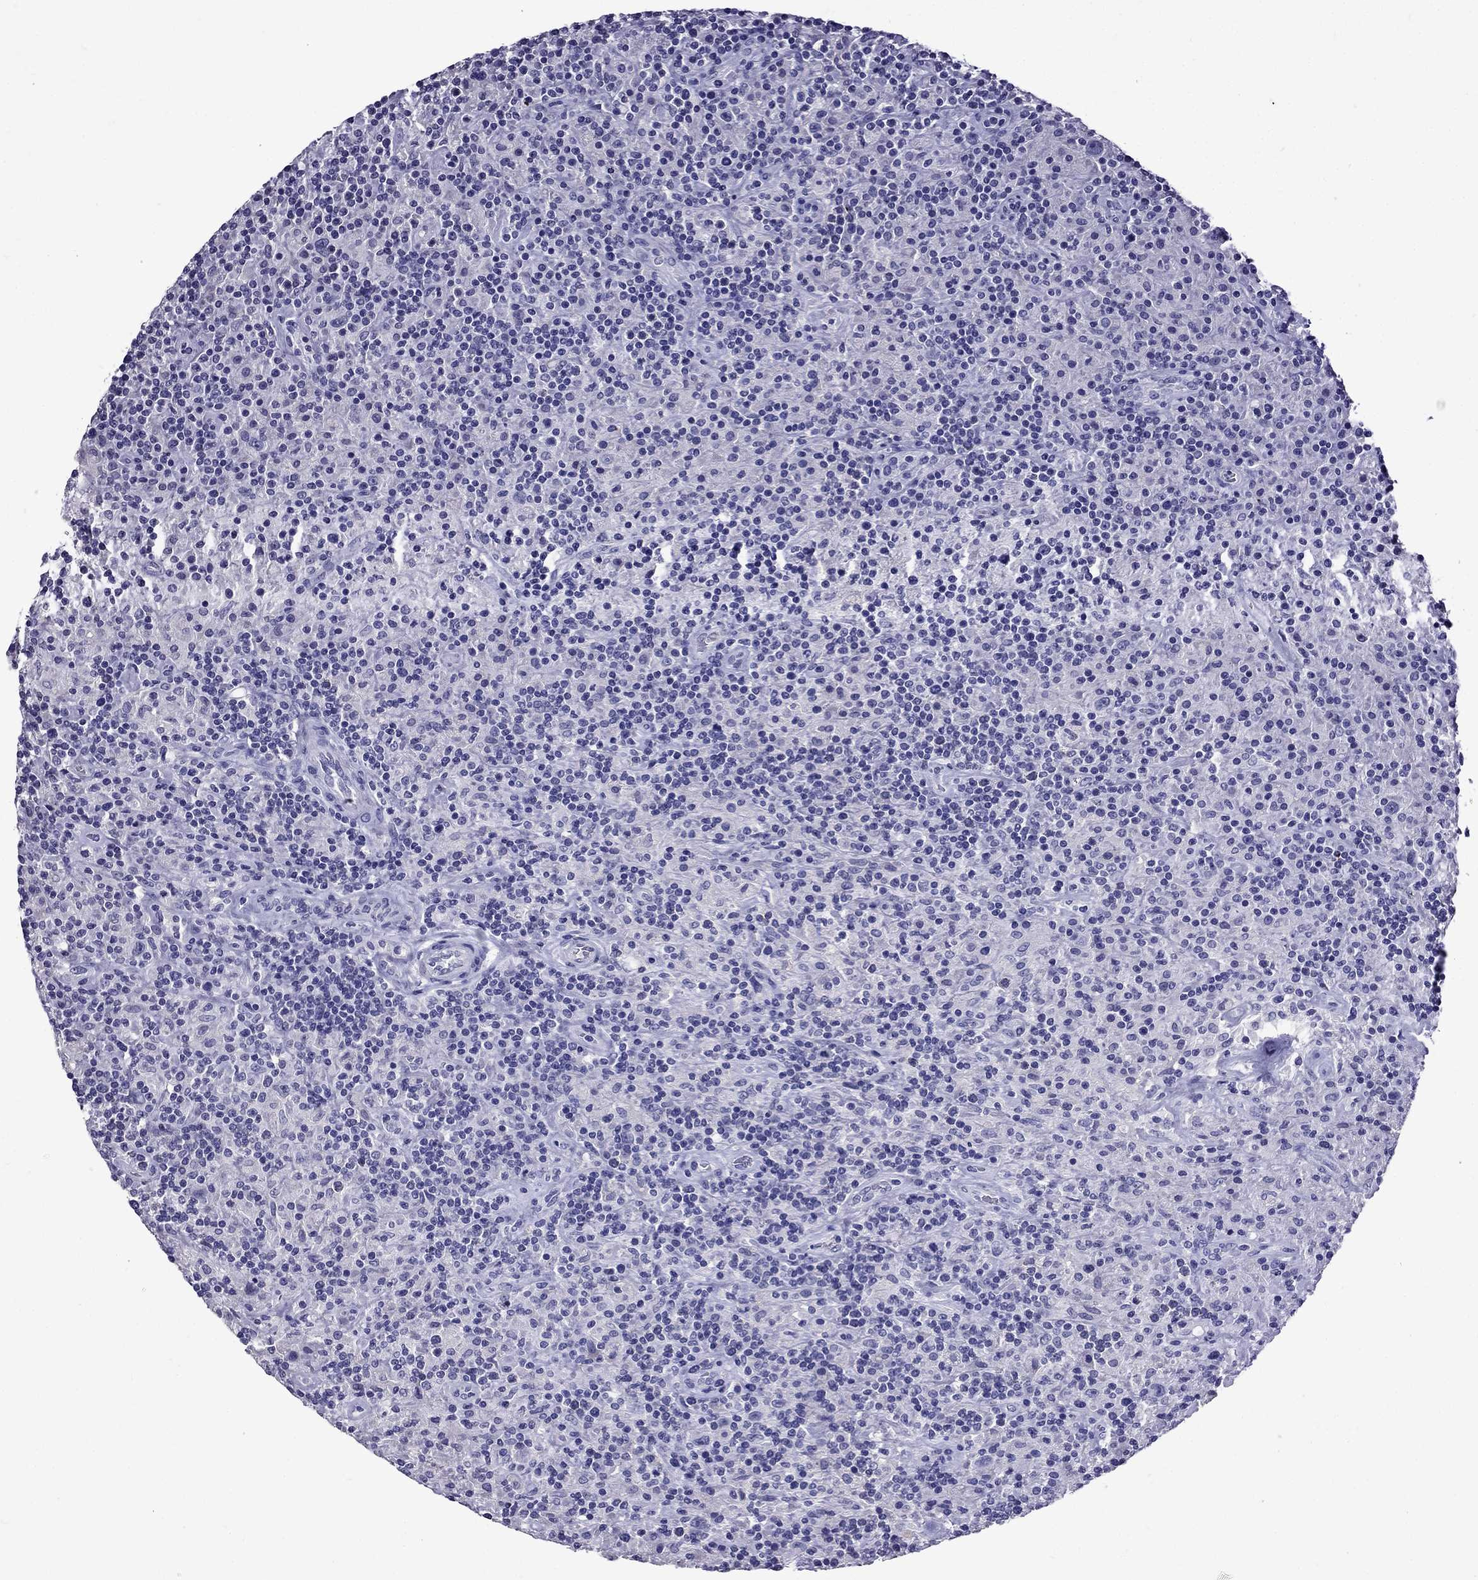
{"staining": {"intensity": "negative", "quantity": "none", "location": "none"}, "tissue": "lymphoma", "cell_type": "Tumor cells", "image_type": "cancer", "snomed": [{"axis": "morphology", "description": "Hodgkin's disease, NOS"}, {"axis": "topography", "description": "Lymph node"}], "caption": "Immunohistochemistry photomicrograph of Hodgkin's disease stained for a protein (brown), which shows no staining in tumor cells. (DAB (3,3'-diaminobenzidine) IHC with hematoxylin counter stain).", "gene": "DNAH17", "patient": {"sex": "male", "age": 70}}